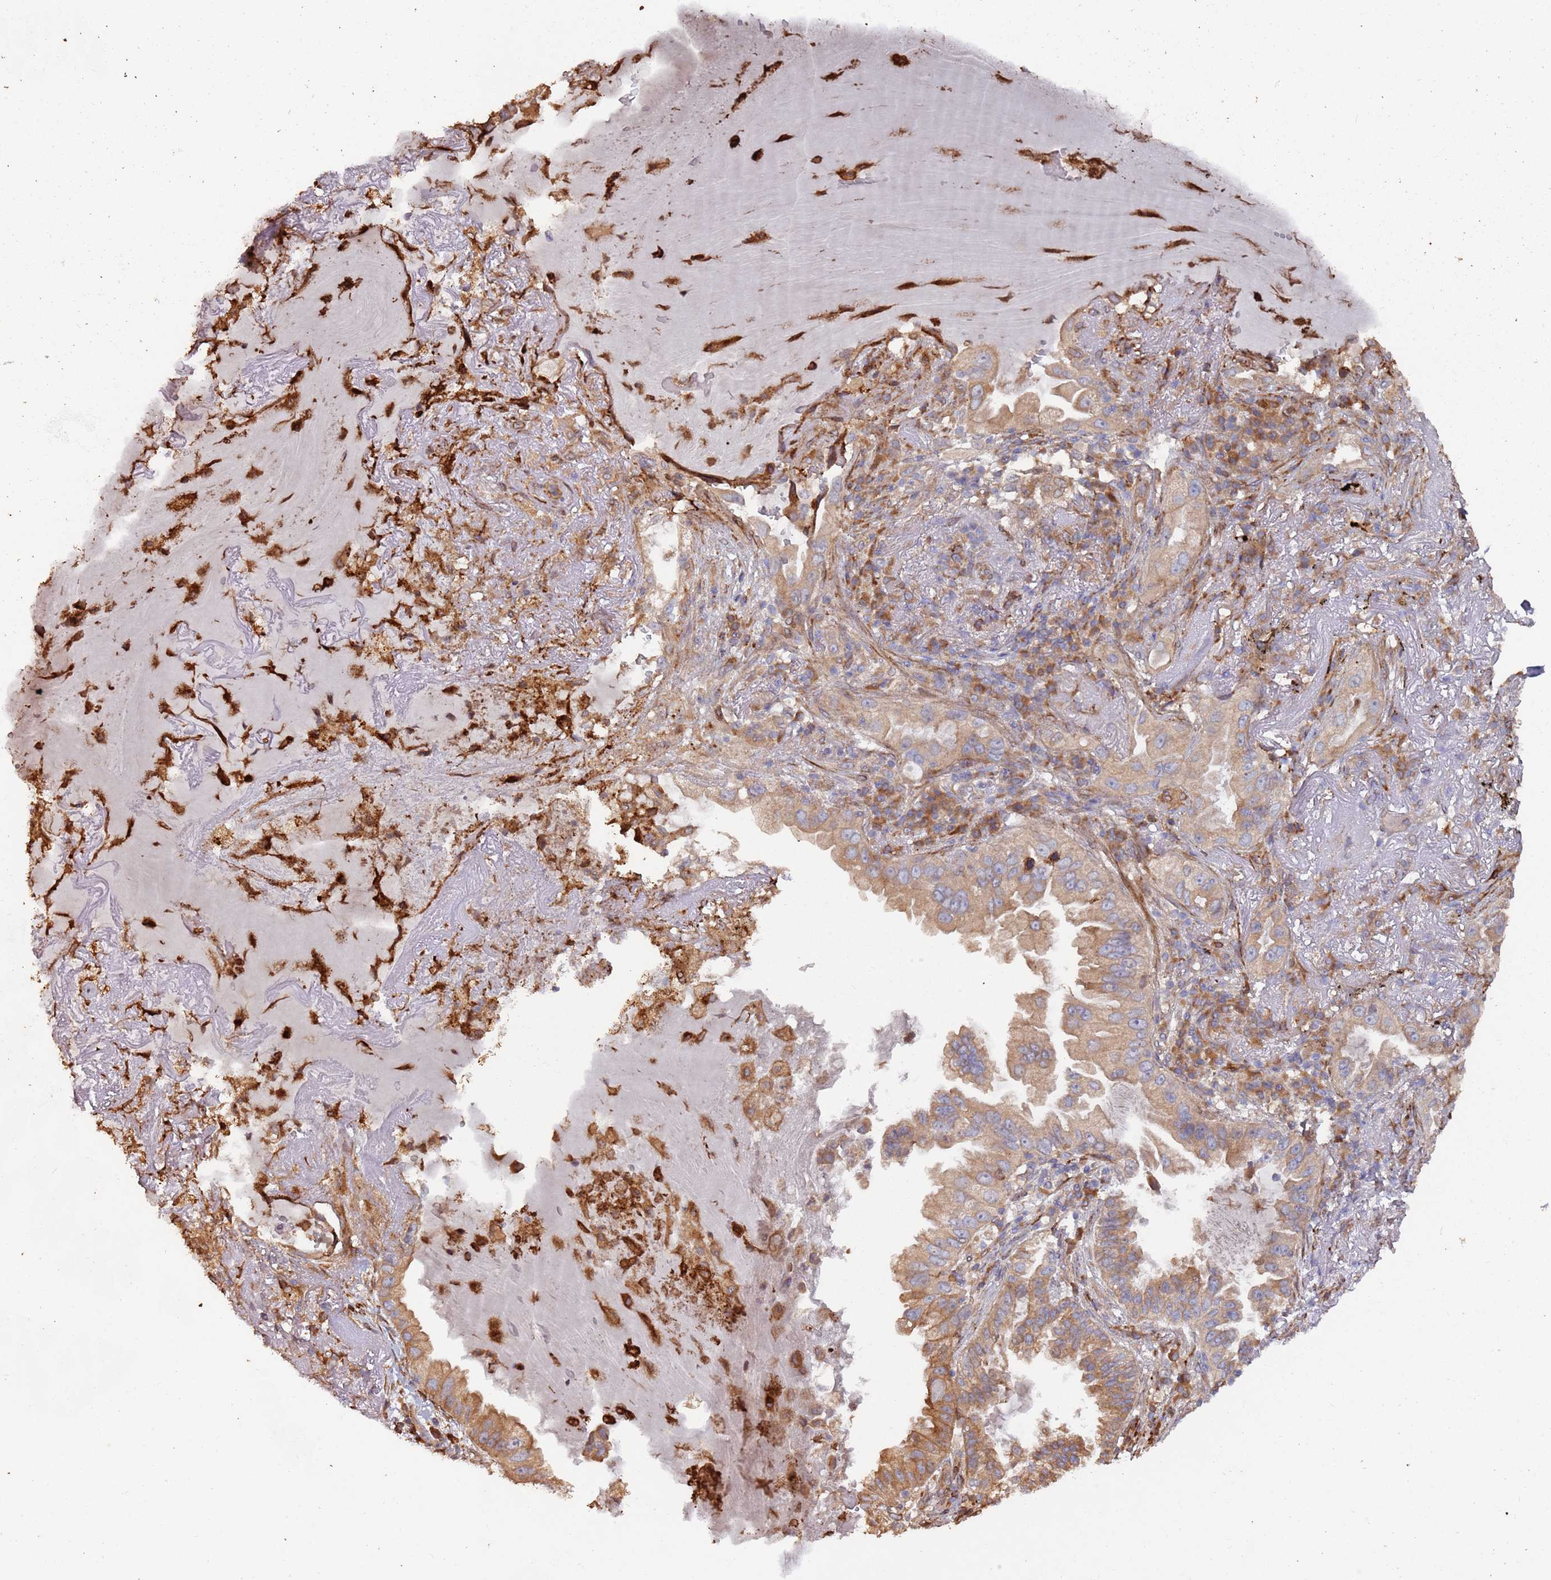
{"staining": {"intensity": "moderate", "quantity": ">75%", "location": "cytoplasmic/membranous"}, "tissue": "lung cancer", "cell_type": "Tumor cells", "image_type": "cancer", "snomed": [{"axis": "morphology", "description": "Adenocarcinoma, NOS"}, {"axis": "topography", "description": "Lung"}], "caption": "This histopathology image exhibits lung cancer (adenocarcinoma) stained with IHC to label a protein in brown. The cytoplasmic/membranous of tumor cells show moderate positivity for the protein. Nuclei are counter-stained blue.", "gene": "LACC1", "patient": {"sex": "female", "age": 69}}